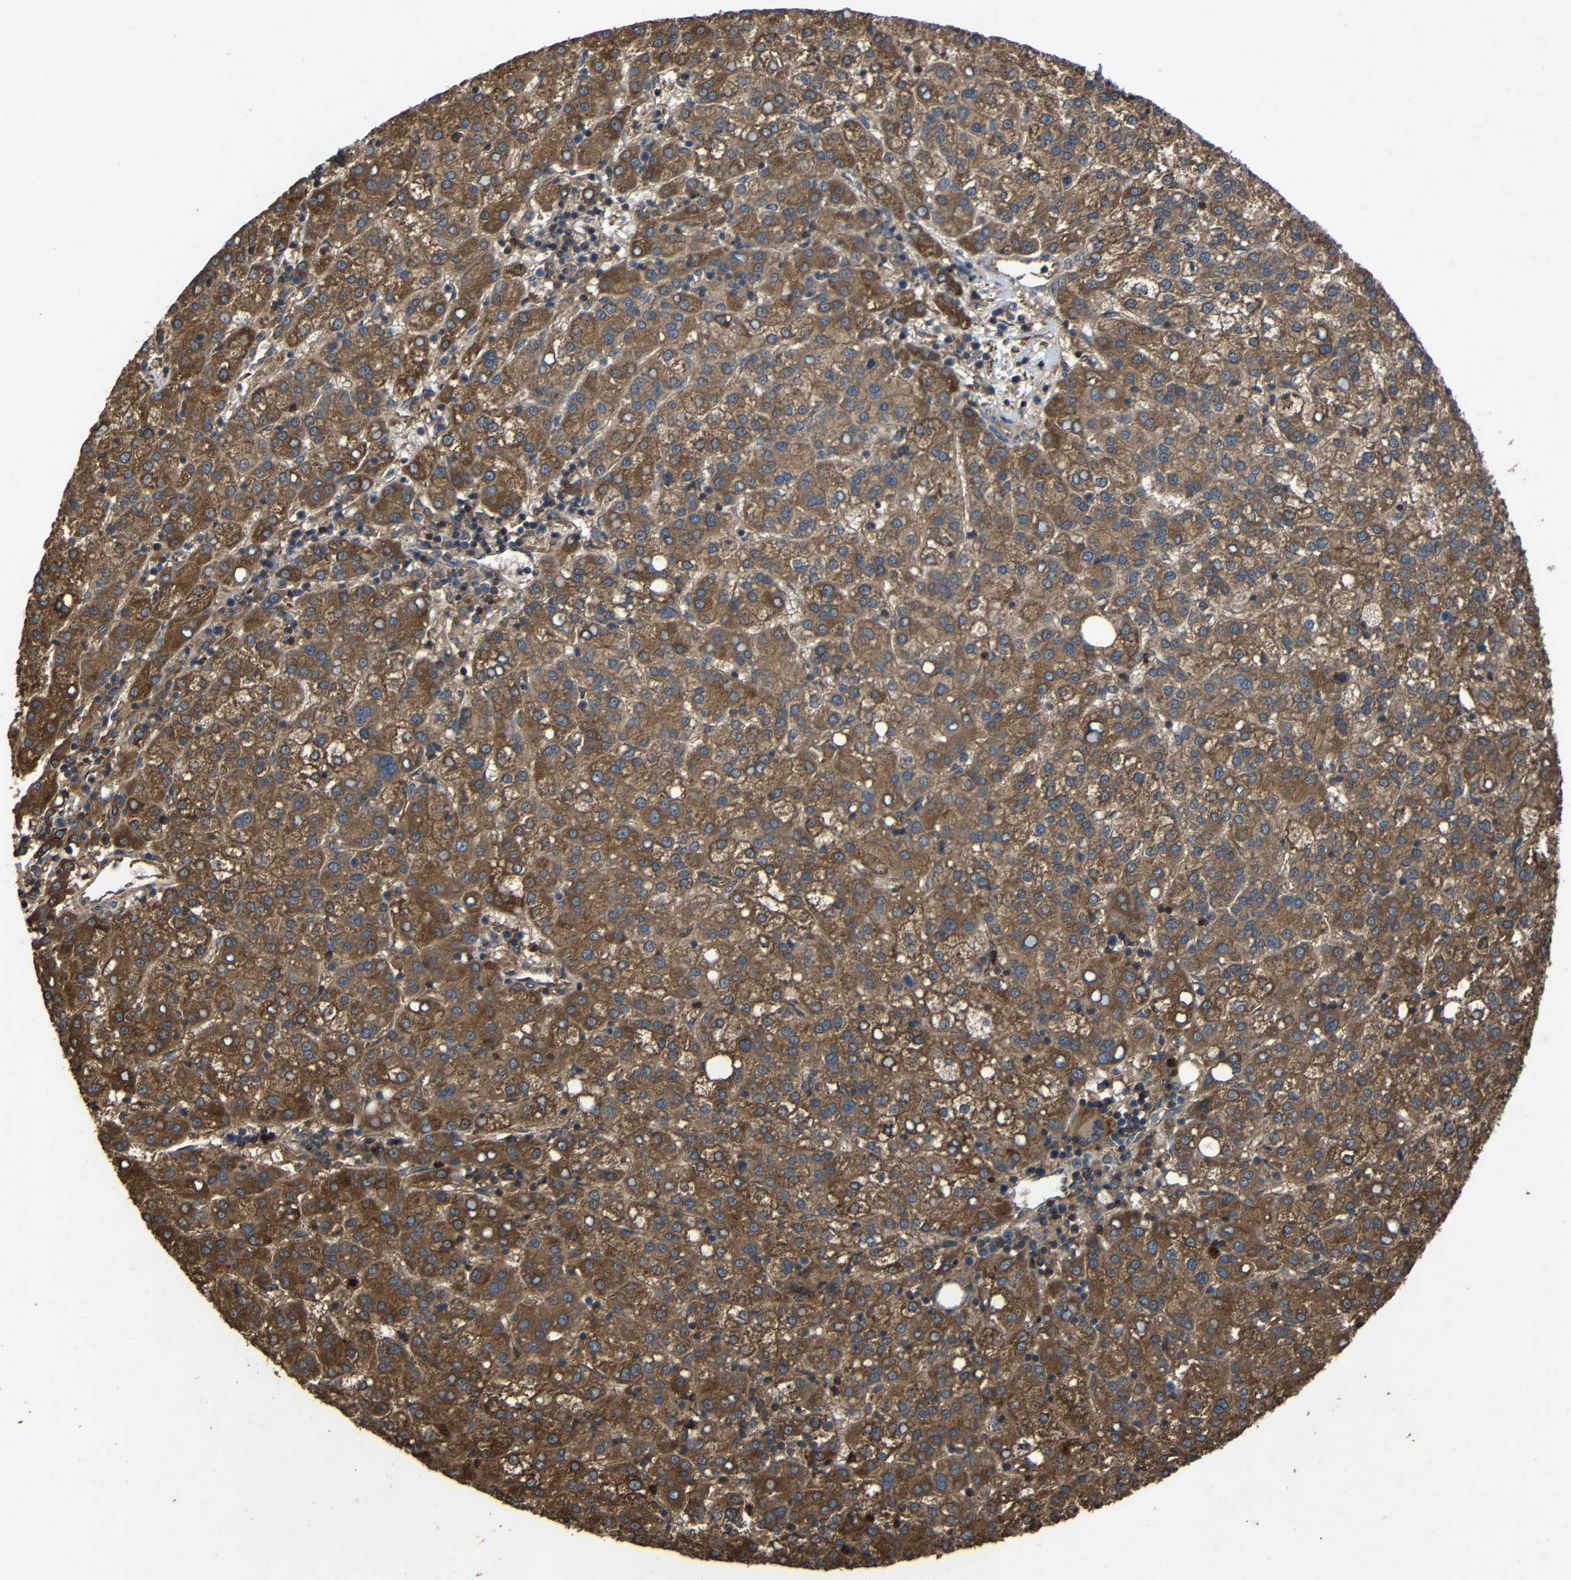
{"staining": {"intensity": "moderate", "quantity": ">75%", "location": "cytoplasmic/membranous"}, "tissue": "liver cancer", "cell_type": "Tumor cells", "image_type": "cancer", "snomed": [{"axis": "morphology", "description": "Carcinoma, Hepatocellular, NOS"}, {"axis": "topography", "description": "Liver"}], "caption": "Approximately >75% of tumor cells in liver hepatocellular carcinoma show moderate cytoplasmic/membranous protein staining as visualized by brown immunohistochemical staining.", "gene": "TREM2", "patient": {"sex": "female", "age": 58}}